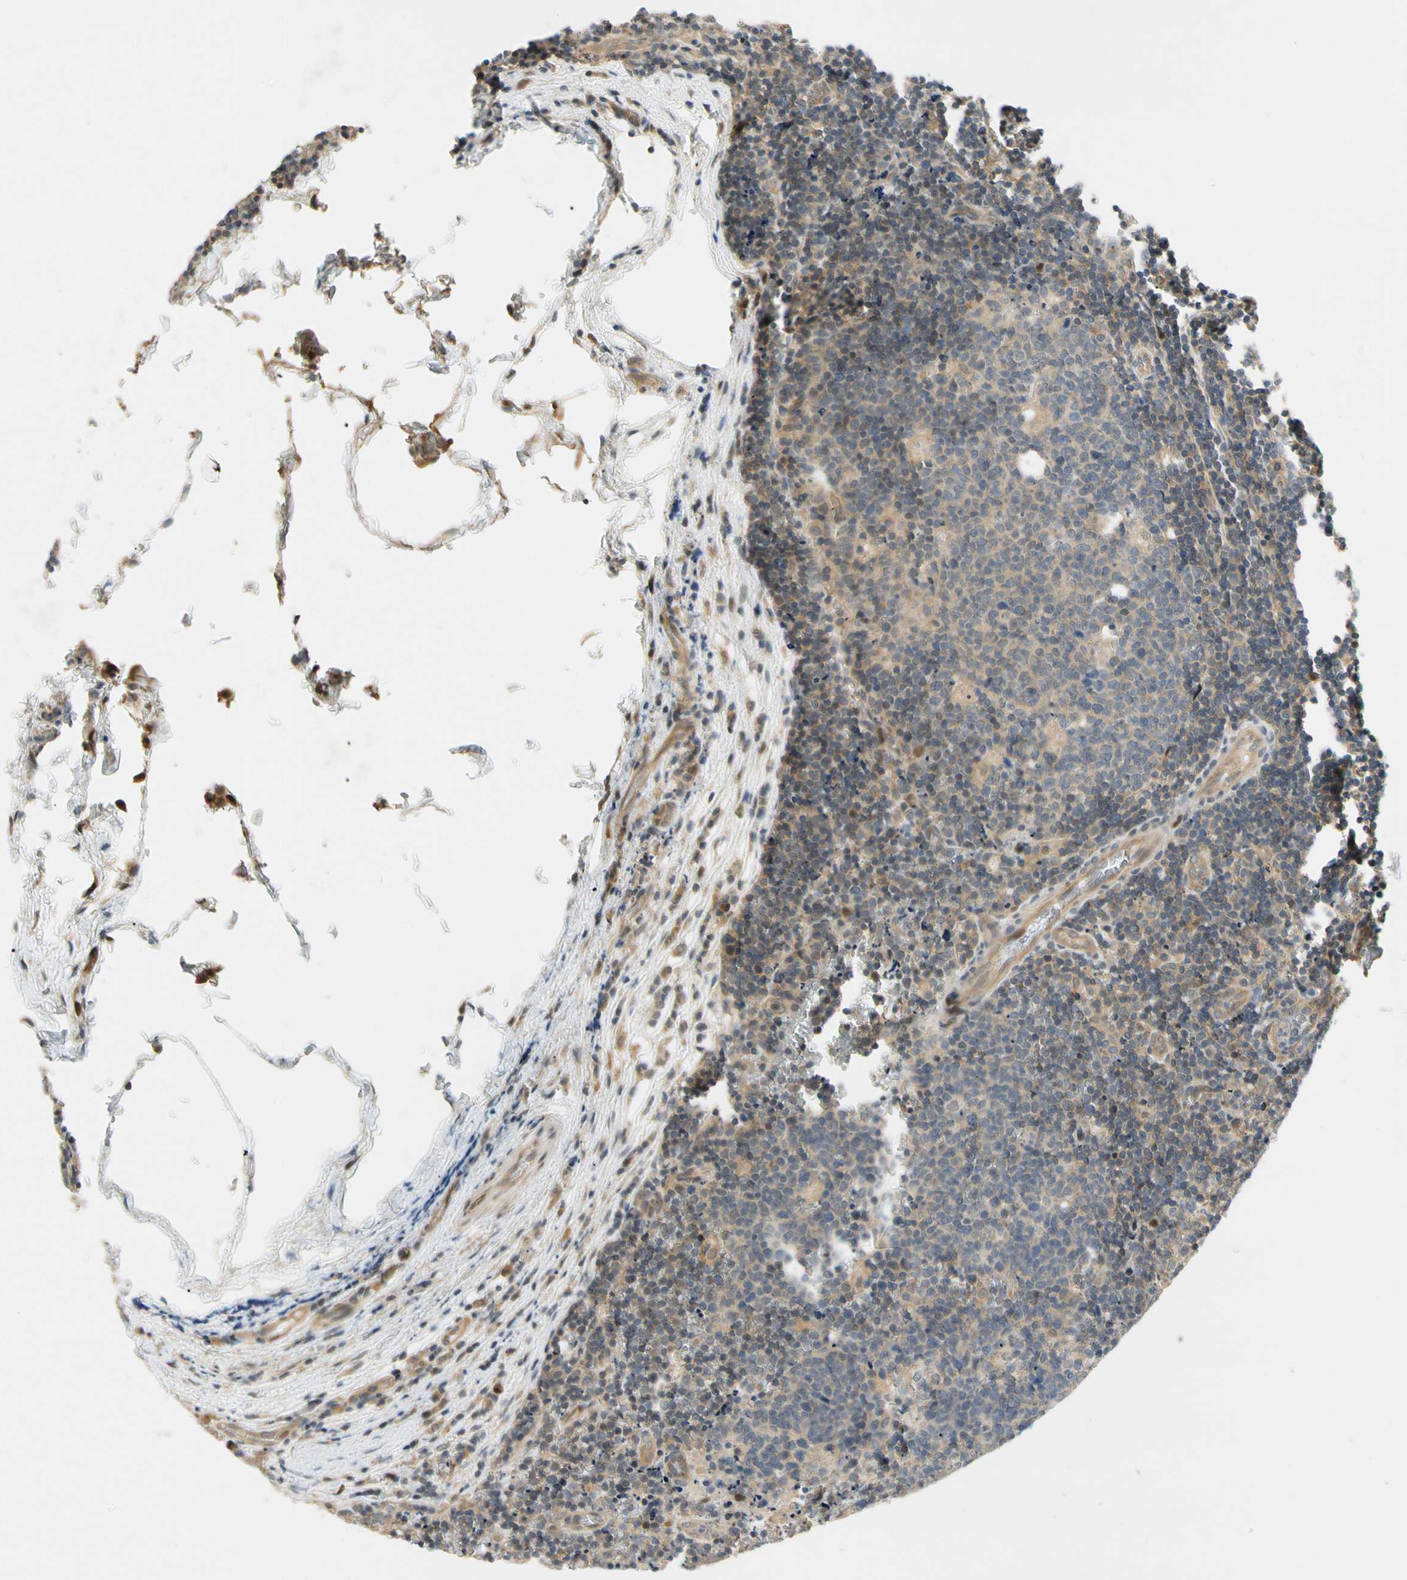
{"staining": {"intensity": "weak", "quantity": ">75%", "location": "cytoplasmic/membranous"}, "tissue": "lymph node", "cell_type": "Germinal center cells", "image_type": "normal", "snomed": [{"axis": "morphology", "description": "Normal tissue, NOS"}, {"axis": "topography", "description": "Lymph node"}, {"axis": "topography", "description": "Salivary gland"}], "caption": "Approximately >75% of germinal center cells in benign human lymph node show weak cytoplasmic/membranous protein positivity as visualized by brown immunohistochemical staining.", "gene": "GATD1", "patient": {"sex": "male", "age": 8}}